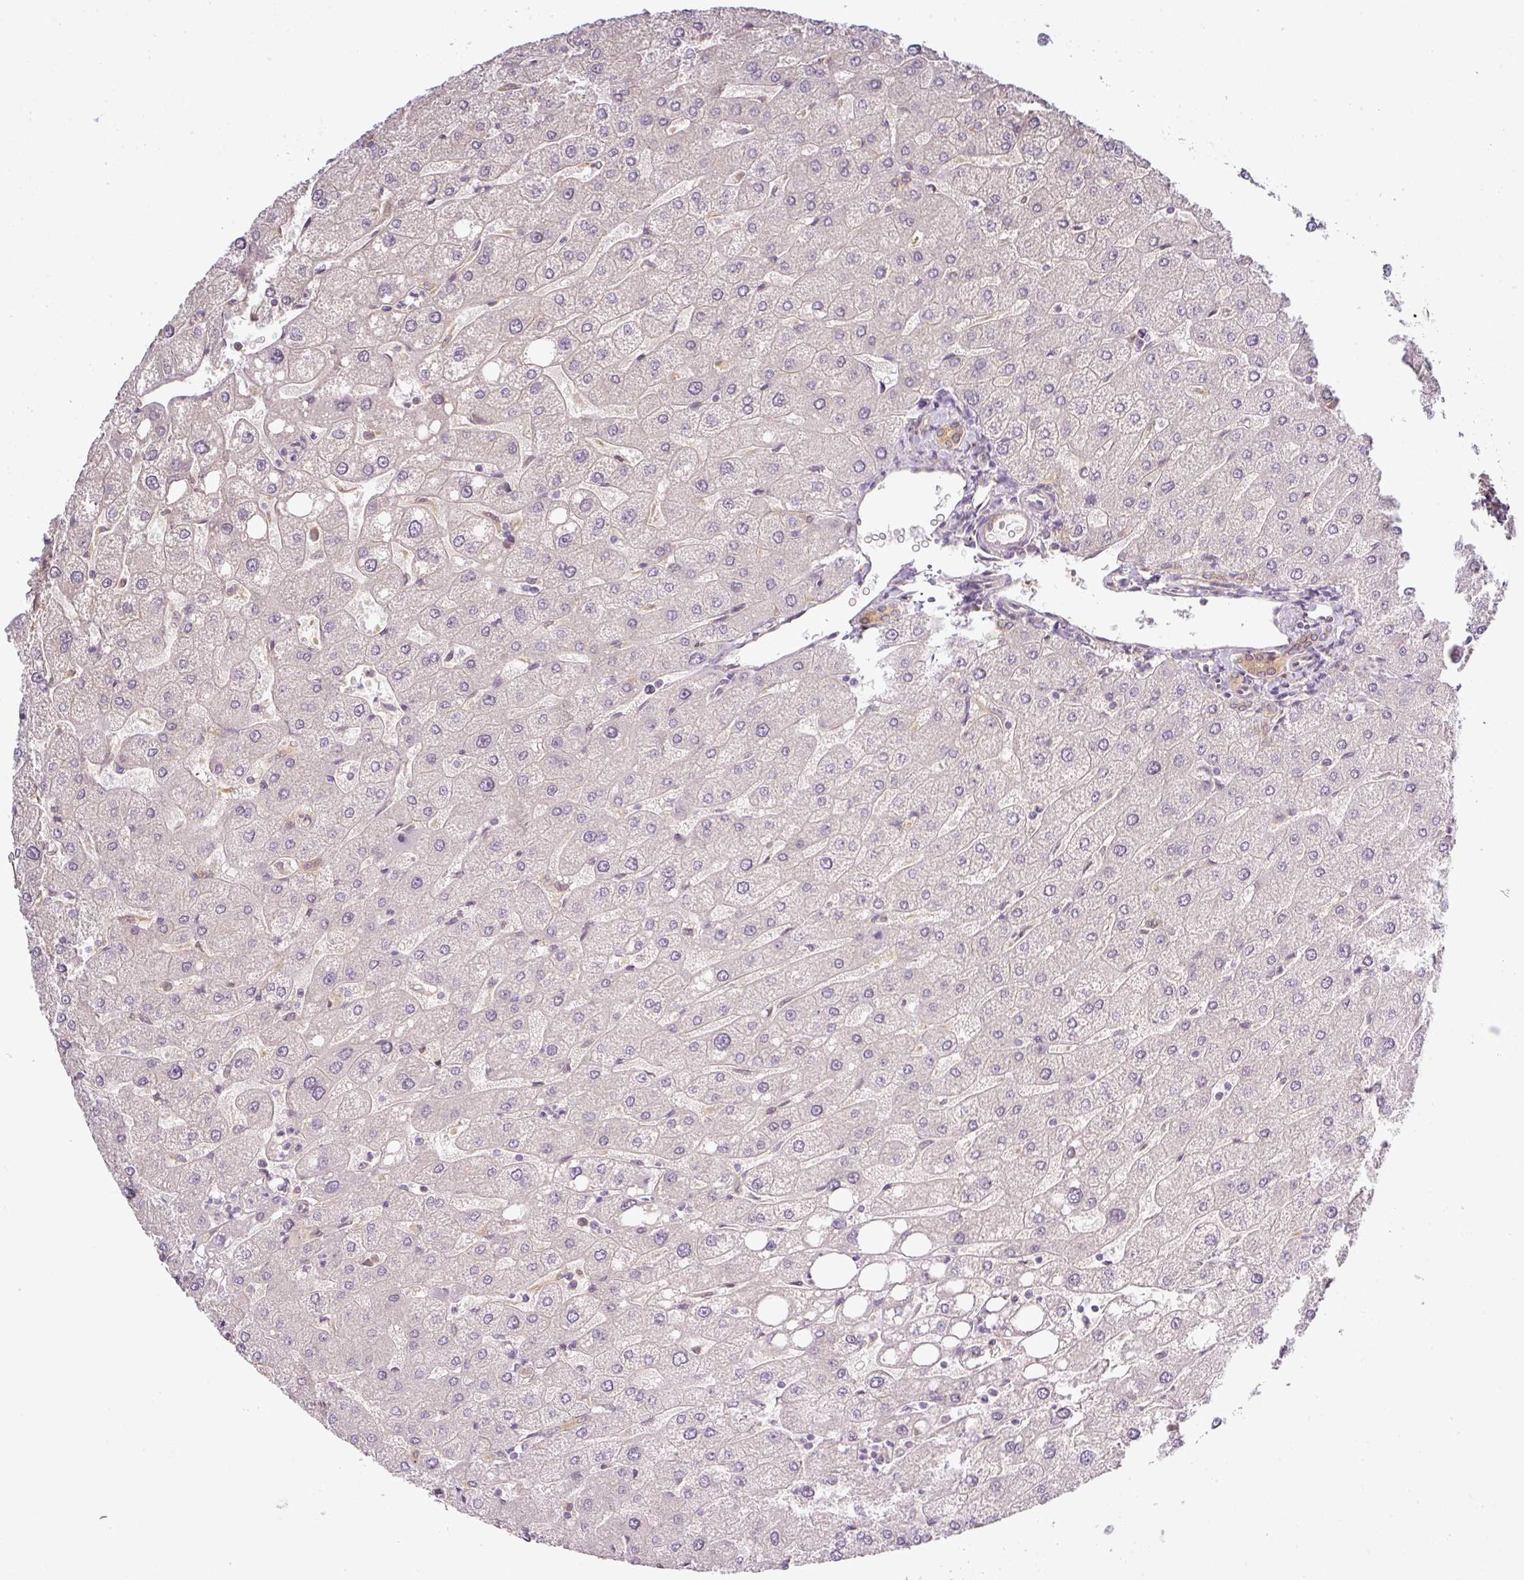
{"staining": {"intensity": "weak", "quantity": "25%-75%", "location": "cytoplasmic/membranous"}, "tissue": "liver", "cell_type": "Cholangiocytes", "image_type": "normal", "snomed": [{"axis": "morphology", "description": "Normal tissue, NOS"}, {"axis": "topography", "description": "Liver"}], "caption": "Liver stained with DAB (3,3'-diaminobenzidine) IHC demonstrates low levels of weak cytoplasmic/membranous expression in about 25%-75% of cholangiocytes. The staining is performed using DAB (3,3'-diaminobenzidine) brown chromogen to label protein expression. The nuclei are counter-stained blue using hematoxylin.", "gene": "ANKRD18A", "patient": {"sex": "male", "age": 67}}